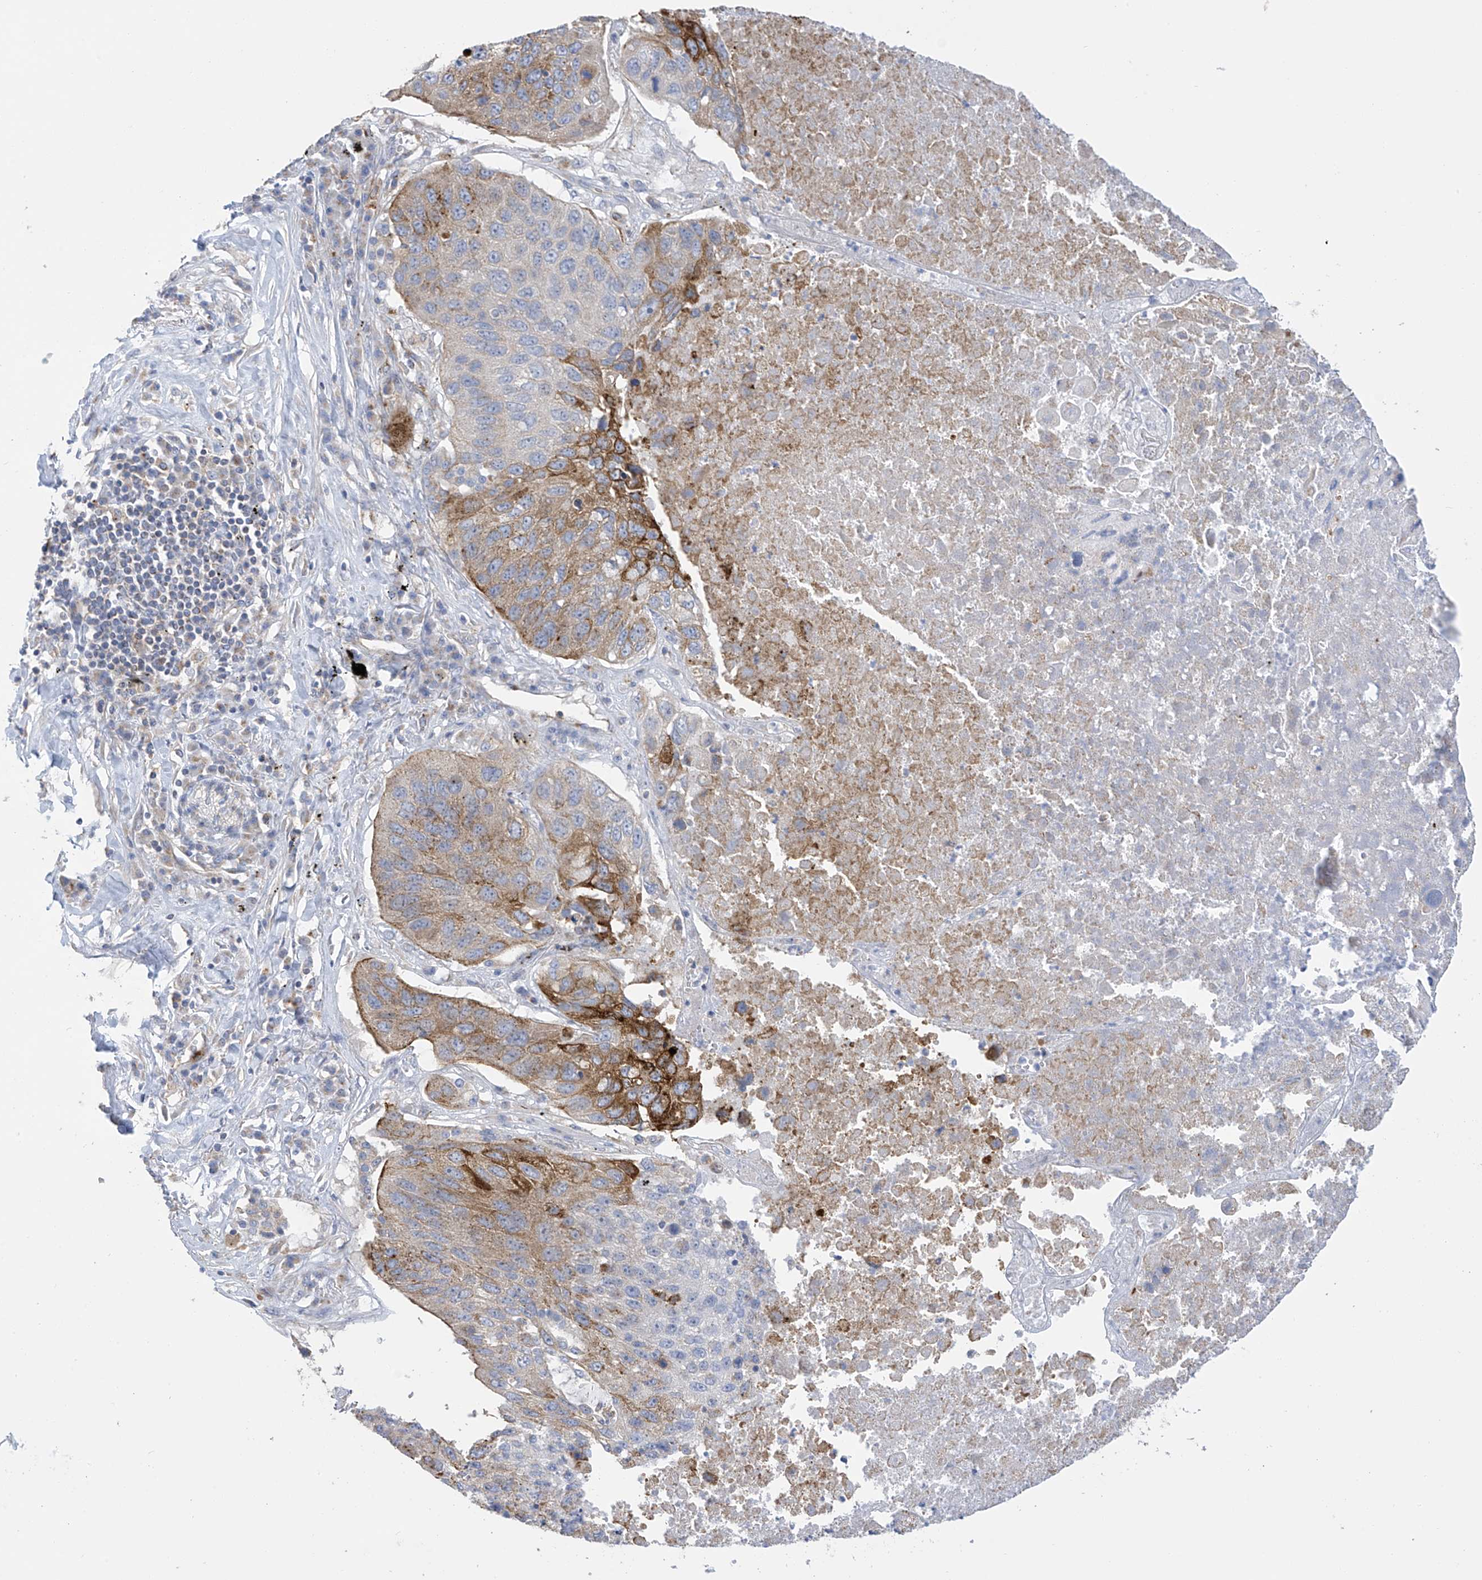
{"staining": {"intensity": "strong", "quantity": "25%-75%", "location": "cytoplasmic/membranous"}, "tissue": "lung cancer", "cell_type": "Tumor cells", "image_type": "cancer", "snomed": [{"axis": "morphology", "description": "Squamous cell carcinoma, NOS"}, {"axis": "topography", "description": "Lung"}], "caption": "Protein staining displays strong cytoplasmic/membranous expression in about 25%-75% of tumor cells in lung cancer. (brown staining indicates protein expression, while blue staining denotes nuclei).", "gene": "ITM2B", "patient": {"sex": "male", "age": 61}}